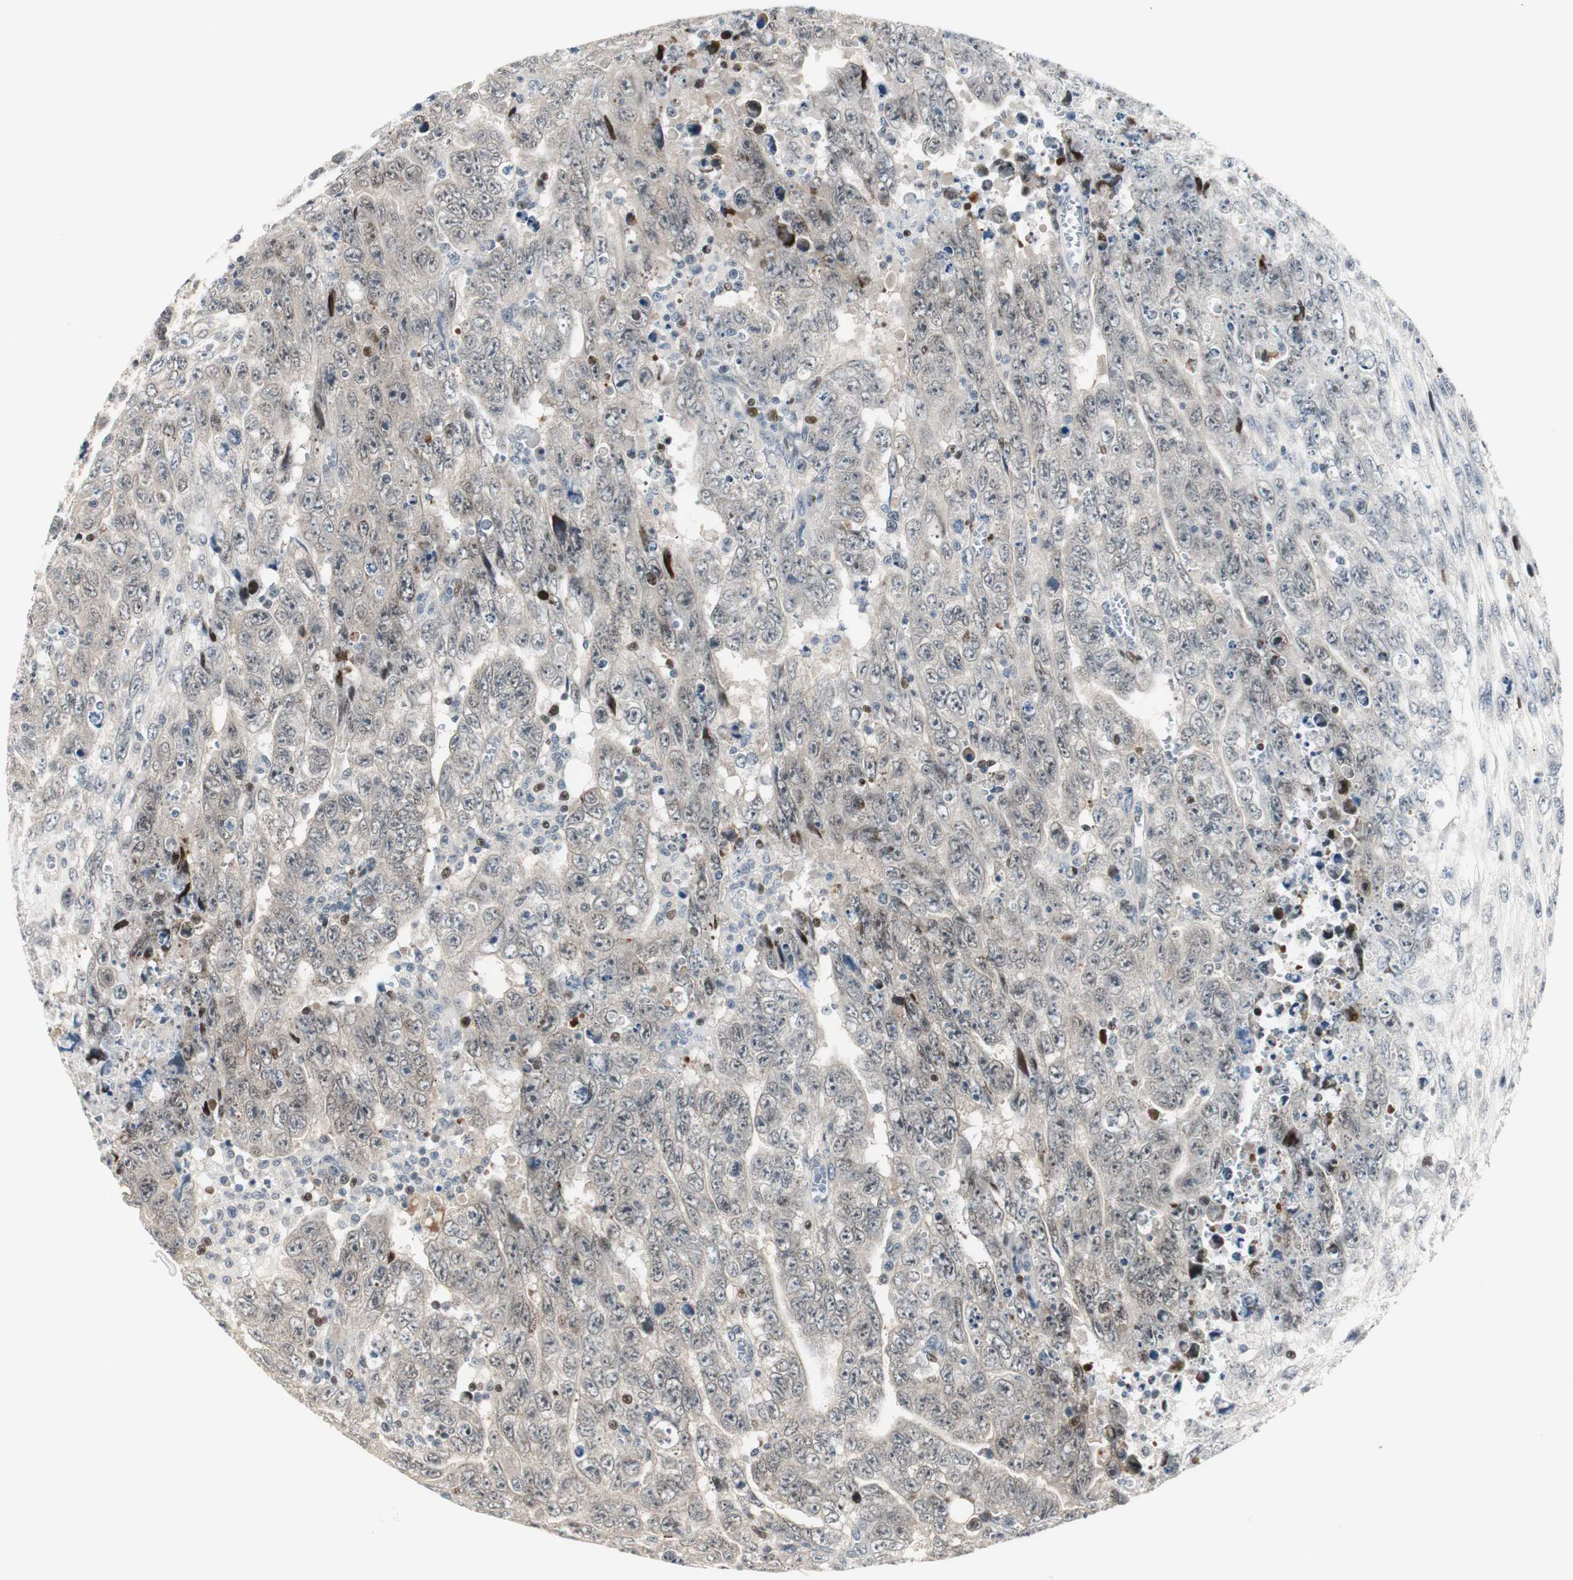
{"staining": {"intensity": "negative", "quantity": "none", "location": "none"}, "tissue": "testis cancer", "cell_type": "Tumor cells", "image_type": "cancer", "snomed": [{"axis": "morphology", "description": "Carcinoma, Embryonal, NOS"}, {"axis": "topography", "description": "Testis"}], "caption": "Protein analysis of testis cancer (embryonal carcinoma) reveals no significant positivity in tumor cells.", "gene": "RAD1", "patient": {"sex": "male", "age": 28}}